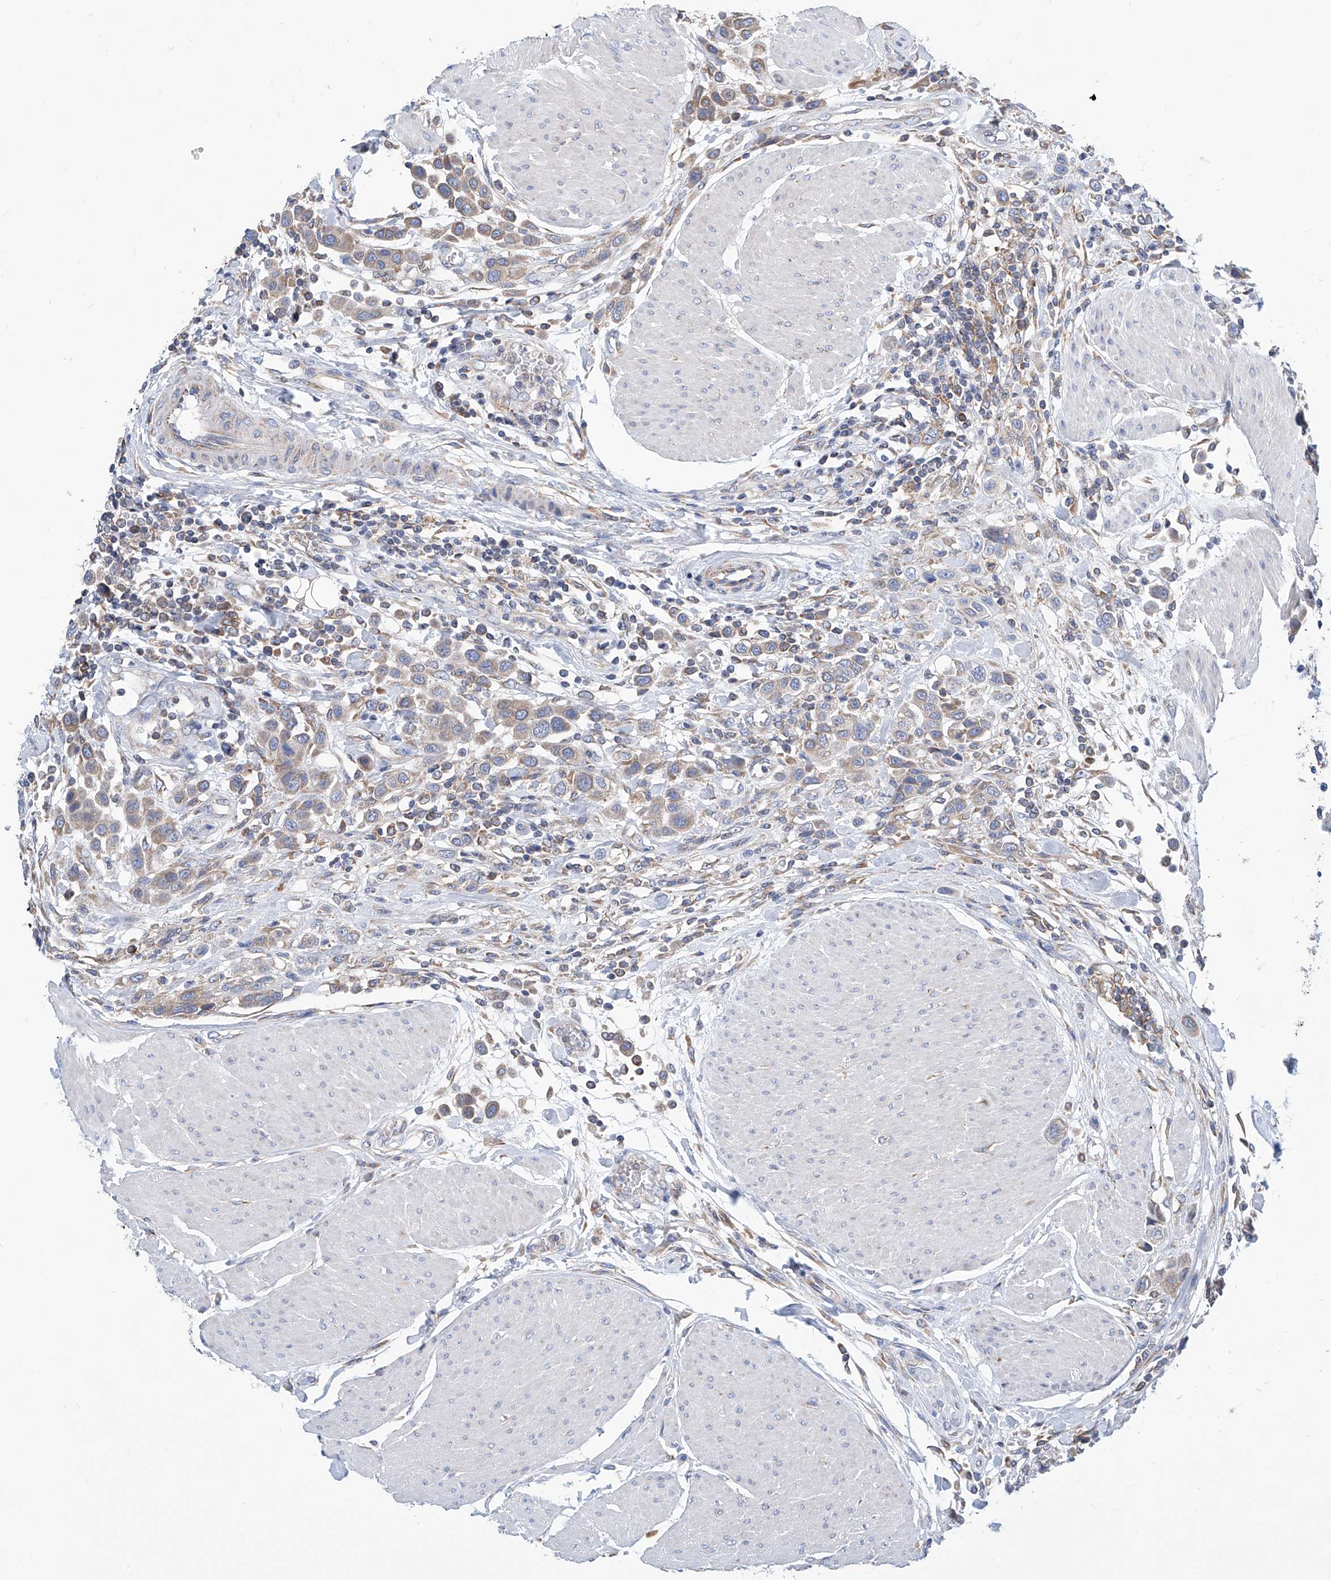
{"staining": {"intensity": "weak", "quantity": "25%-75%", "location": "cytoplasmic/membranous"}, "tissue": "urothelial cancer", "cell_type": "Tumor cells", "image_type": "cancer", "snomed": [{"axis": "morphology", "description": "Urothelial carcinoma, High grade"}, {"axis": "topography", "description": "Urinary bladder"}], "caption": "High-magnification brightfield microscopy of urothelial cancer stained with DAB (3,3'-diaminobenzidine) (brown) and counterstained with hematoxylin (blue). tumor cells exhibit weak cytoplasmic/membranous expression is seen in approximately25%-75% of cells.", "gene": "MAD2L1", "patient": {"sex": "male", "age": 50}}